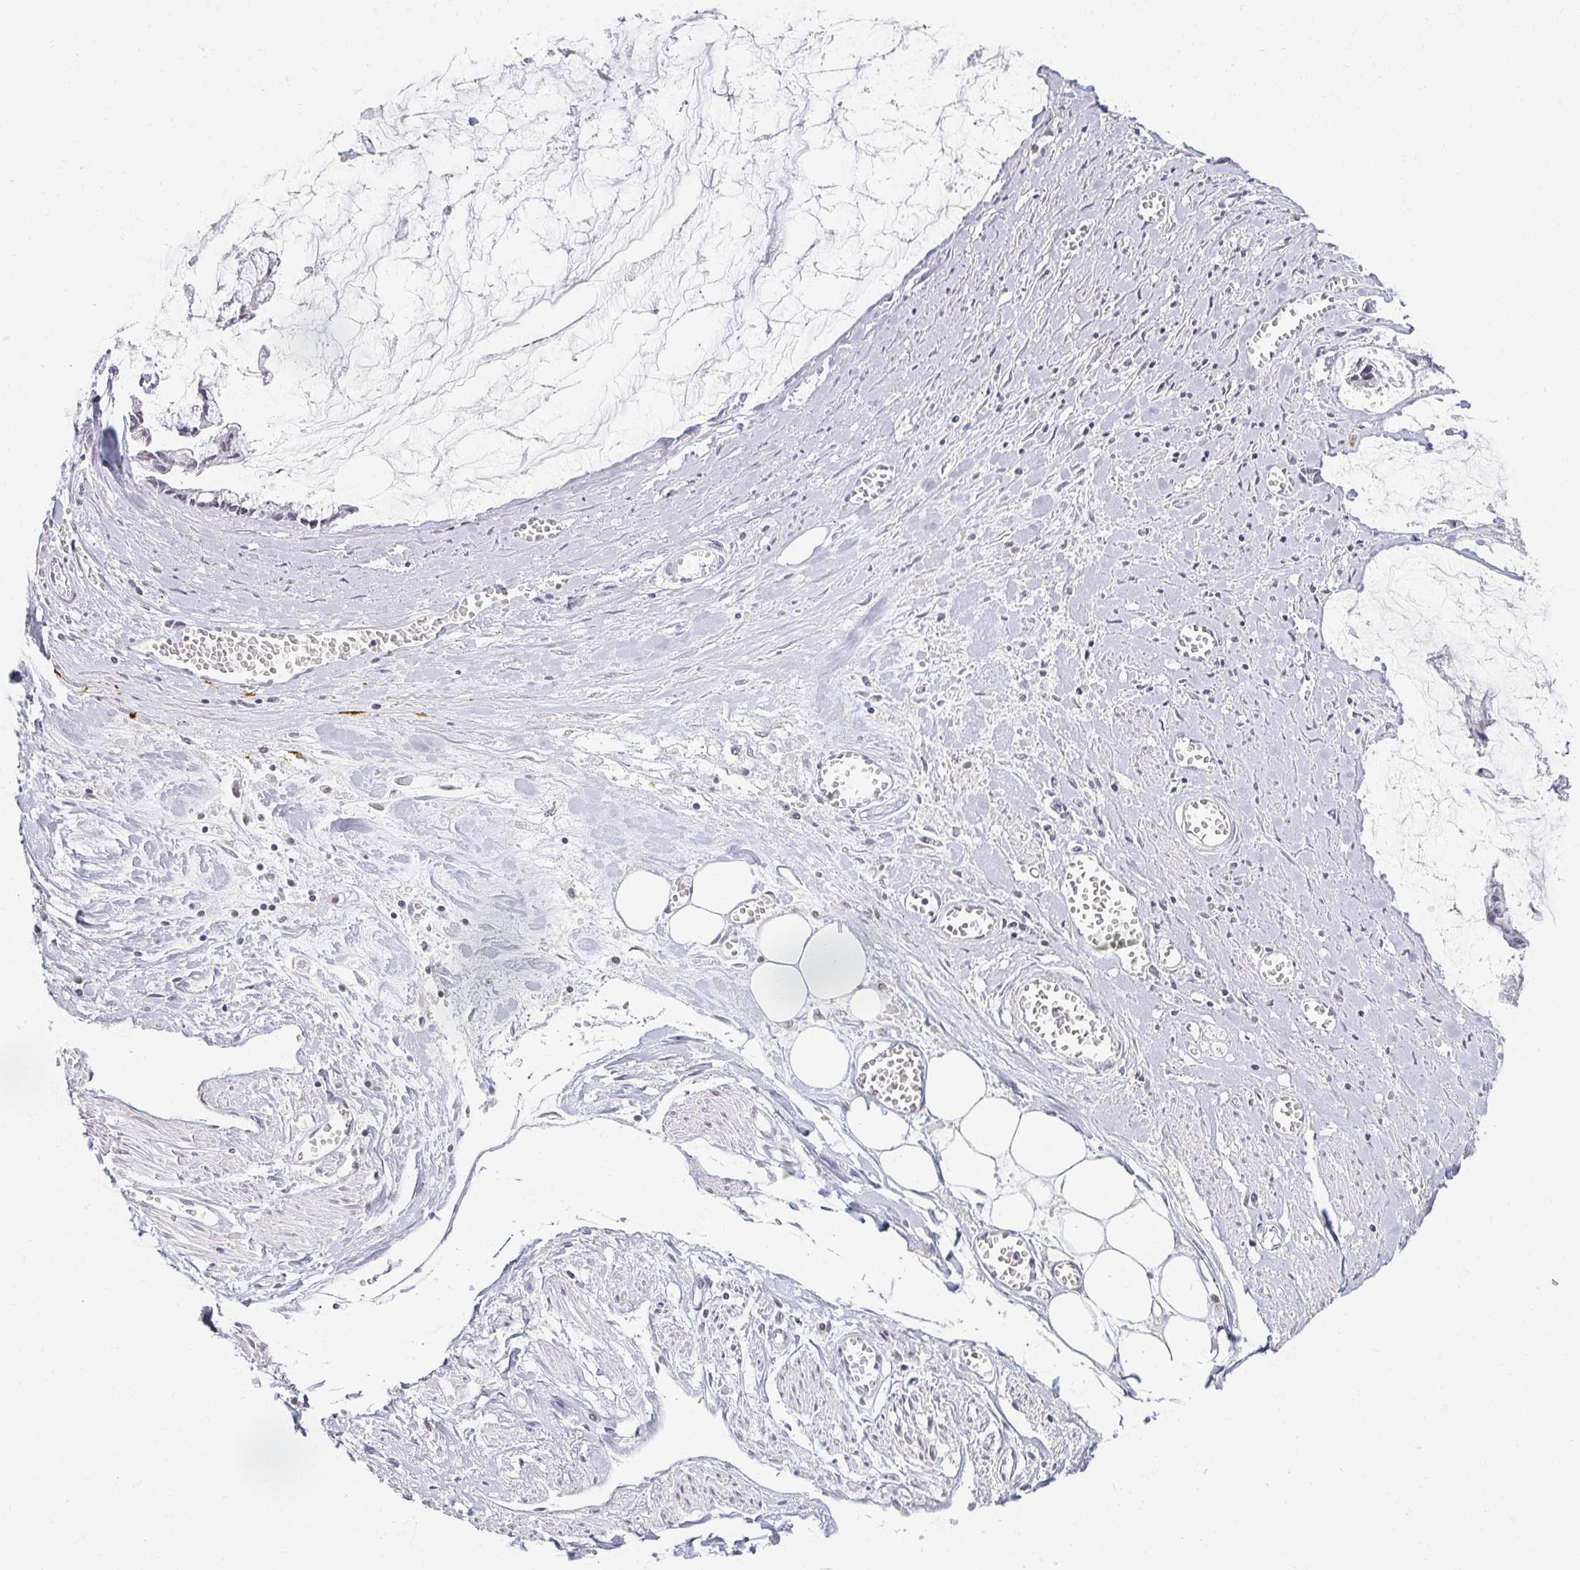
{"staining": {"intensity": "weak", "quantity": "<25%", "location": "nuclear"}, "tissue": "ovarian cancer", "cell_type": "Tumor cells", "image_type": "cancer", "snomed": [{"axis": "morphology", "description": "Cystadenocarcinoma, mucinous, NOS"}, {"axis": "topography", "description": "Ovary"}], "caption": "There is no significant staining in tumor cells of mucinous cystadenocarcinoma (ovarian).", "gene": "ACAN", "patient": {"sex": "female", "age": 90}}